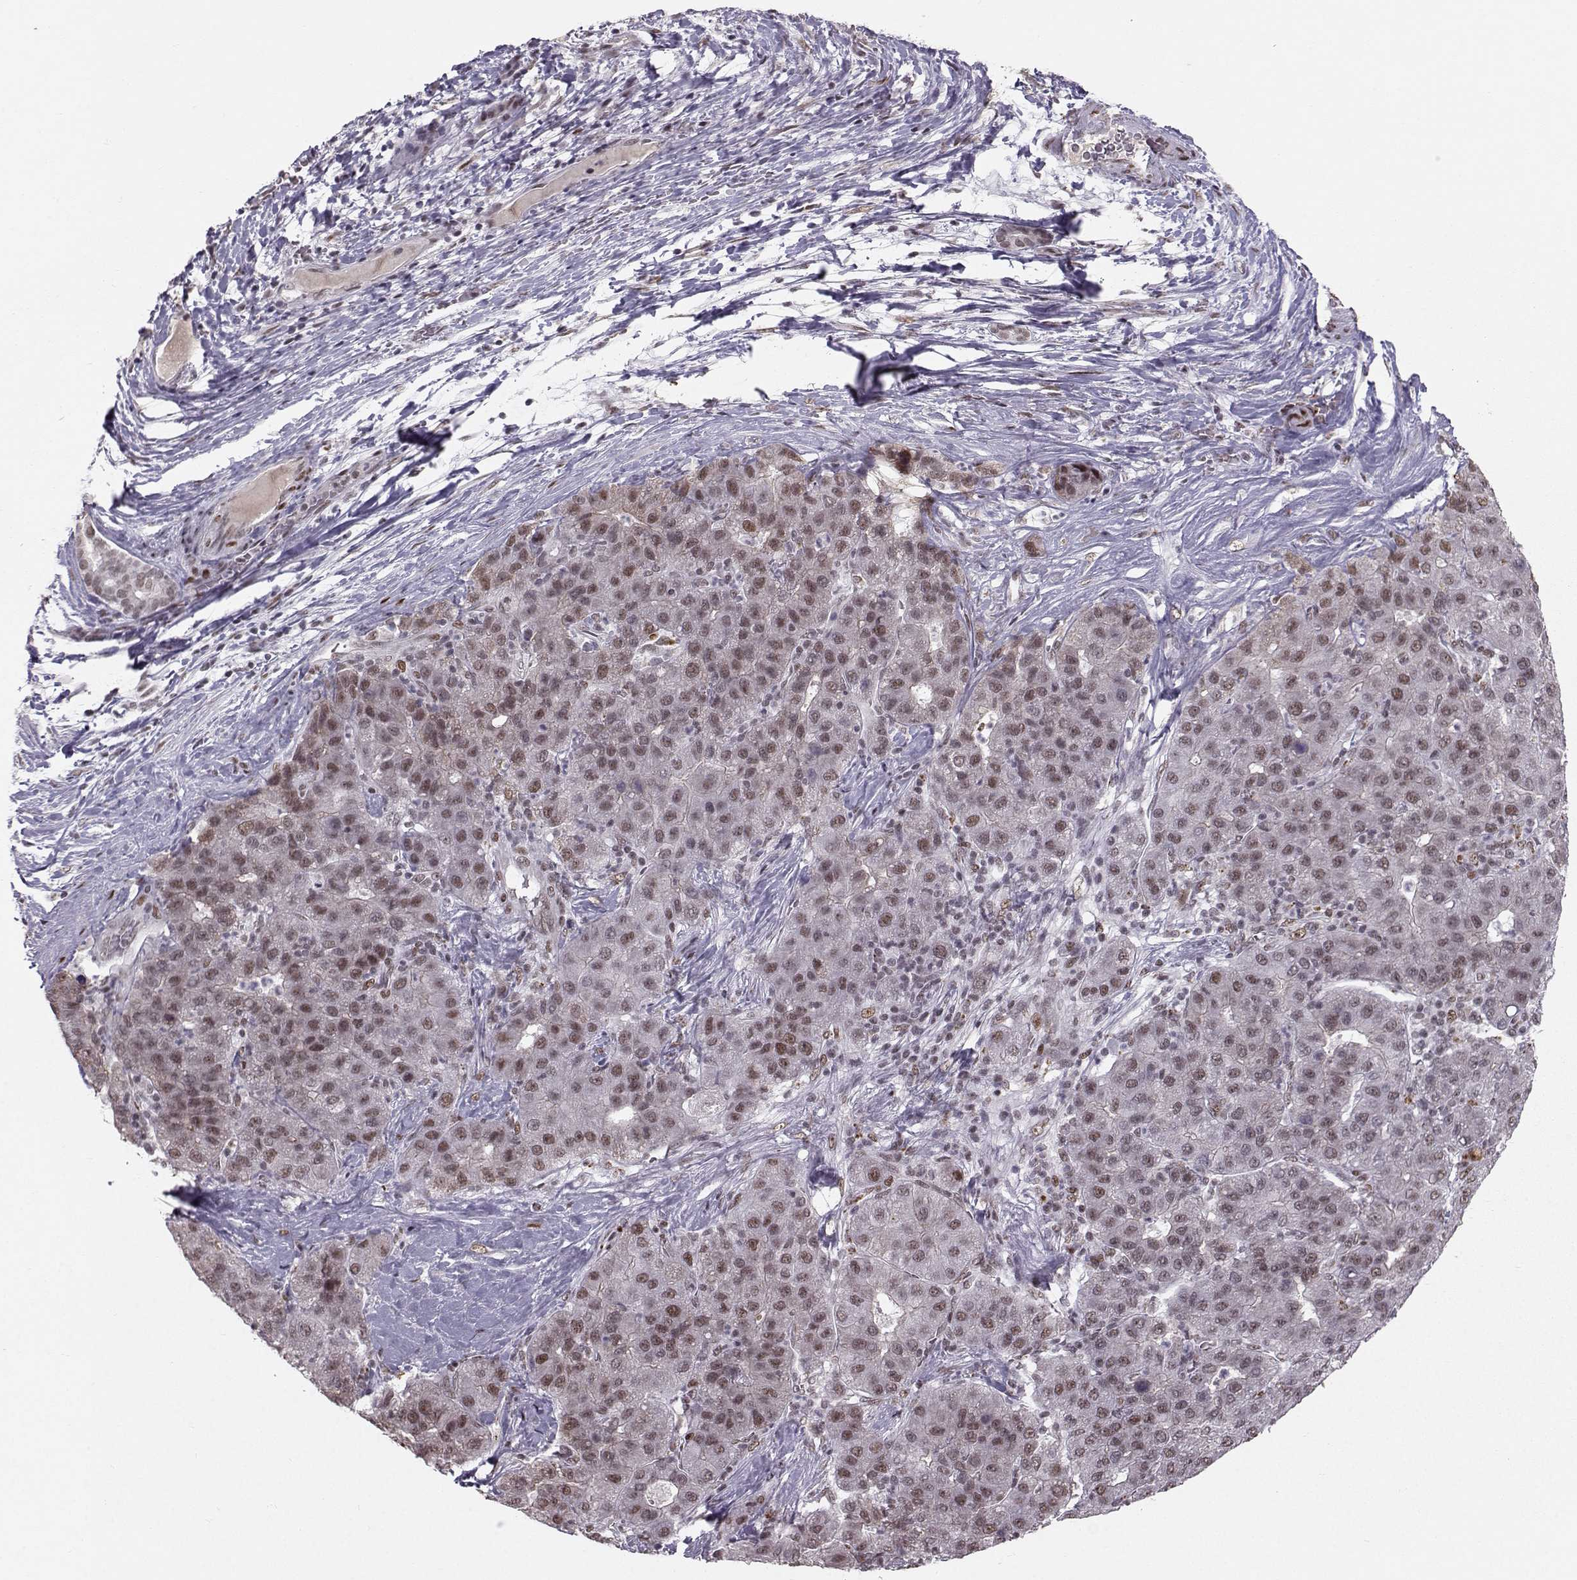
{"staining": {"intensity": "moderate", "quantity": "<25%", "location": "nuclear"}, "tissue": "liver cancer", "cell_type": "Tumor cells", "image_type": "cancer", "snomed": [{"axis": "morphology", "description": "Carcinoma, Hepatocellular, NOS"}, {"axis": "topography", "description": "Liver"}], "caption": "Human hepatocellular carcinoma (liver) stained with a protein marker demonstrates moderate staining in tumor cells.", "gene": "SNAPC2", "patient": {"sex": "male", "age": 65}}